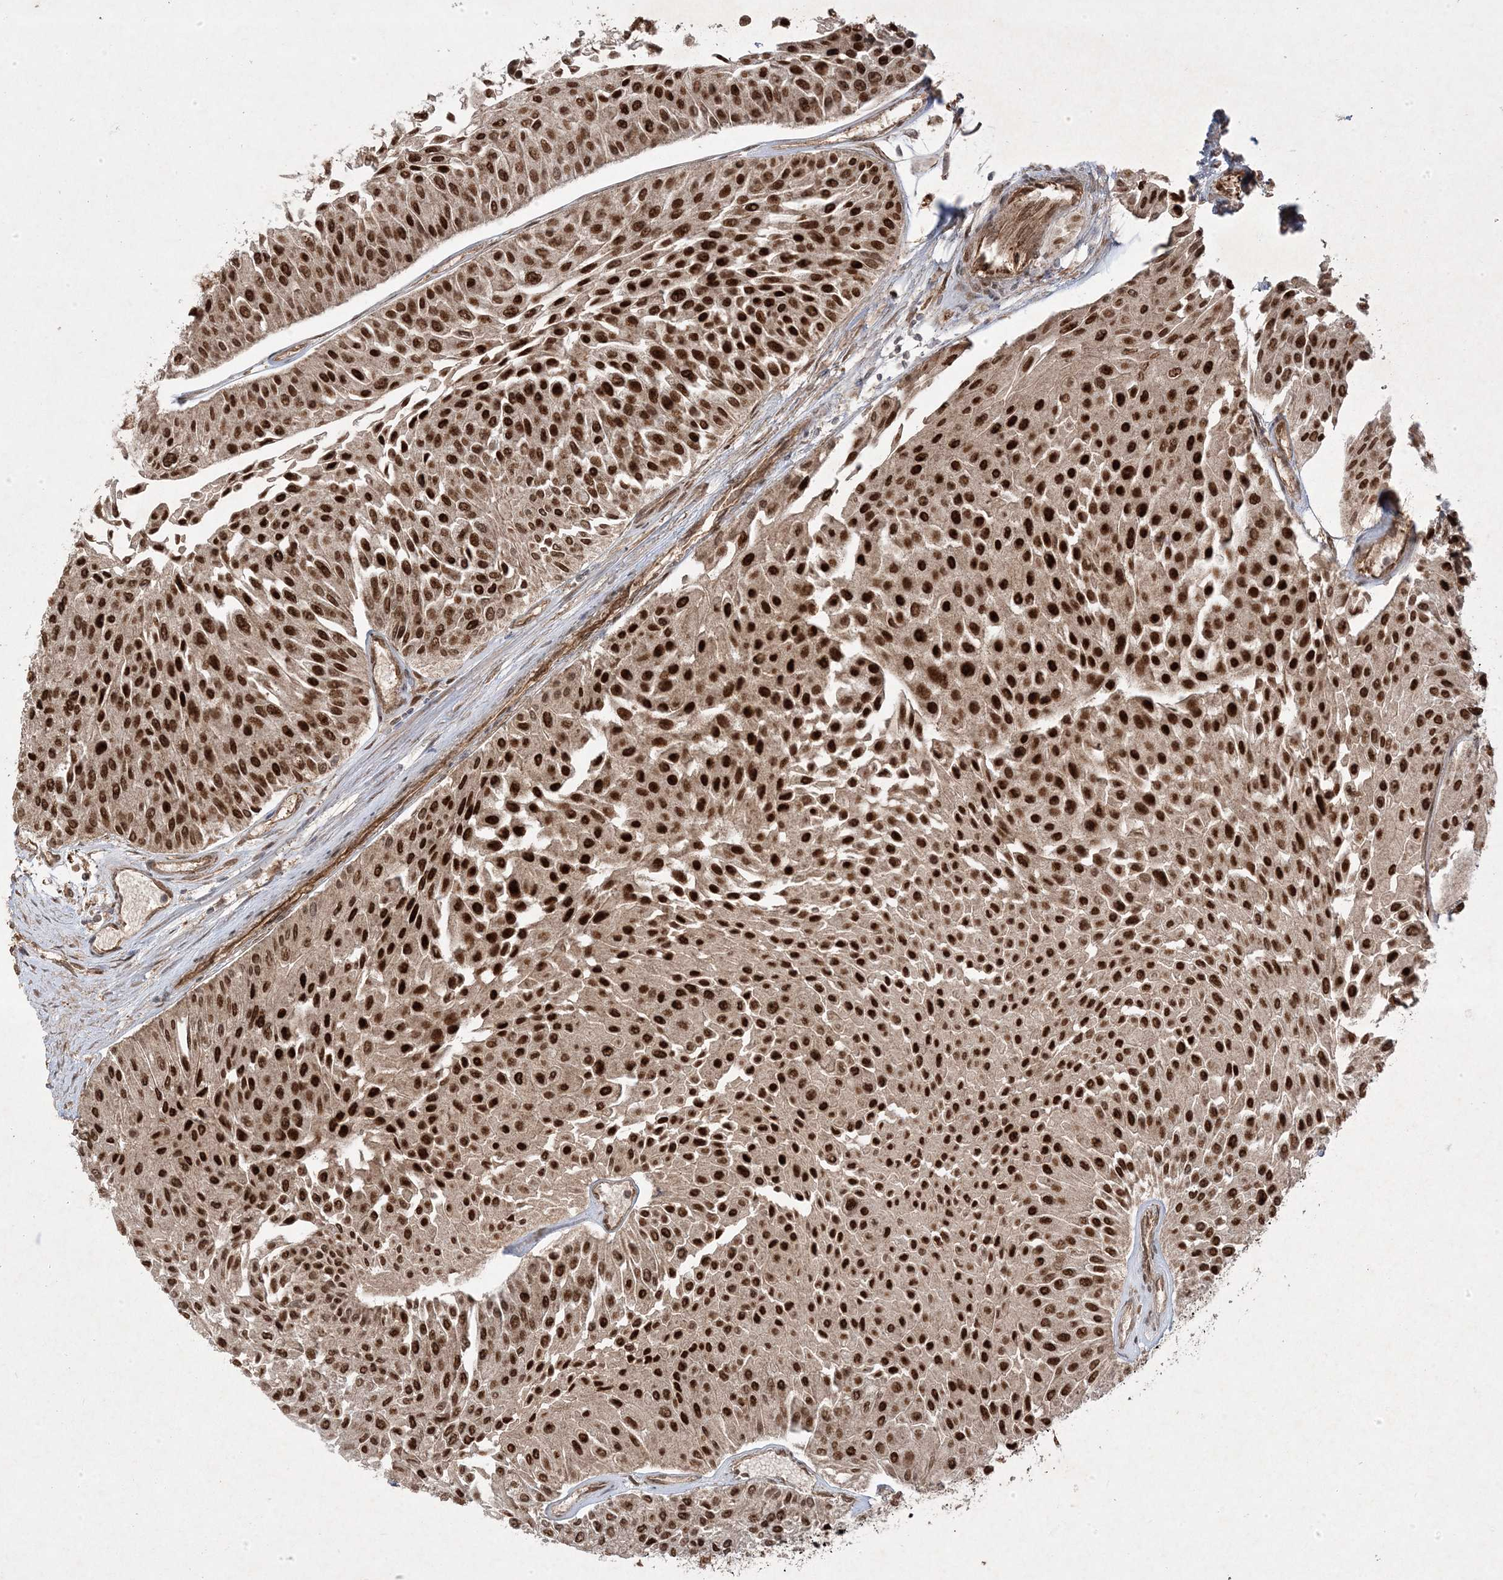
{"staining": {"intensity": "strong", "quantity": ">75%", "location": "nuclear"}, "tissue": "urothelial cancer", "cell_type": "Tumor cells", "image_type": "cancer", "snomed": [{"axis": "morphology", "description": "Urothelial carcinoma, Low grade"}, {"axis": "topography", "description": "Urinary bladder"}], "caption": "Low-grade urothelial carcinoma was stained to show a protein in brown. There is high levels of strong nuclear staining in about >75% of tumor cells. (brown staining indicates protein expression, while blue staining denotes nuclei).", "gene": "PLEKHM2", "patient": {"sex": "male", "age": 67}}